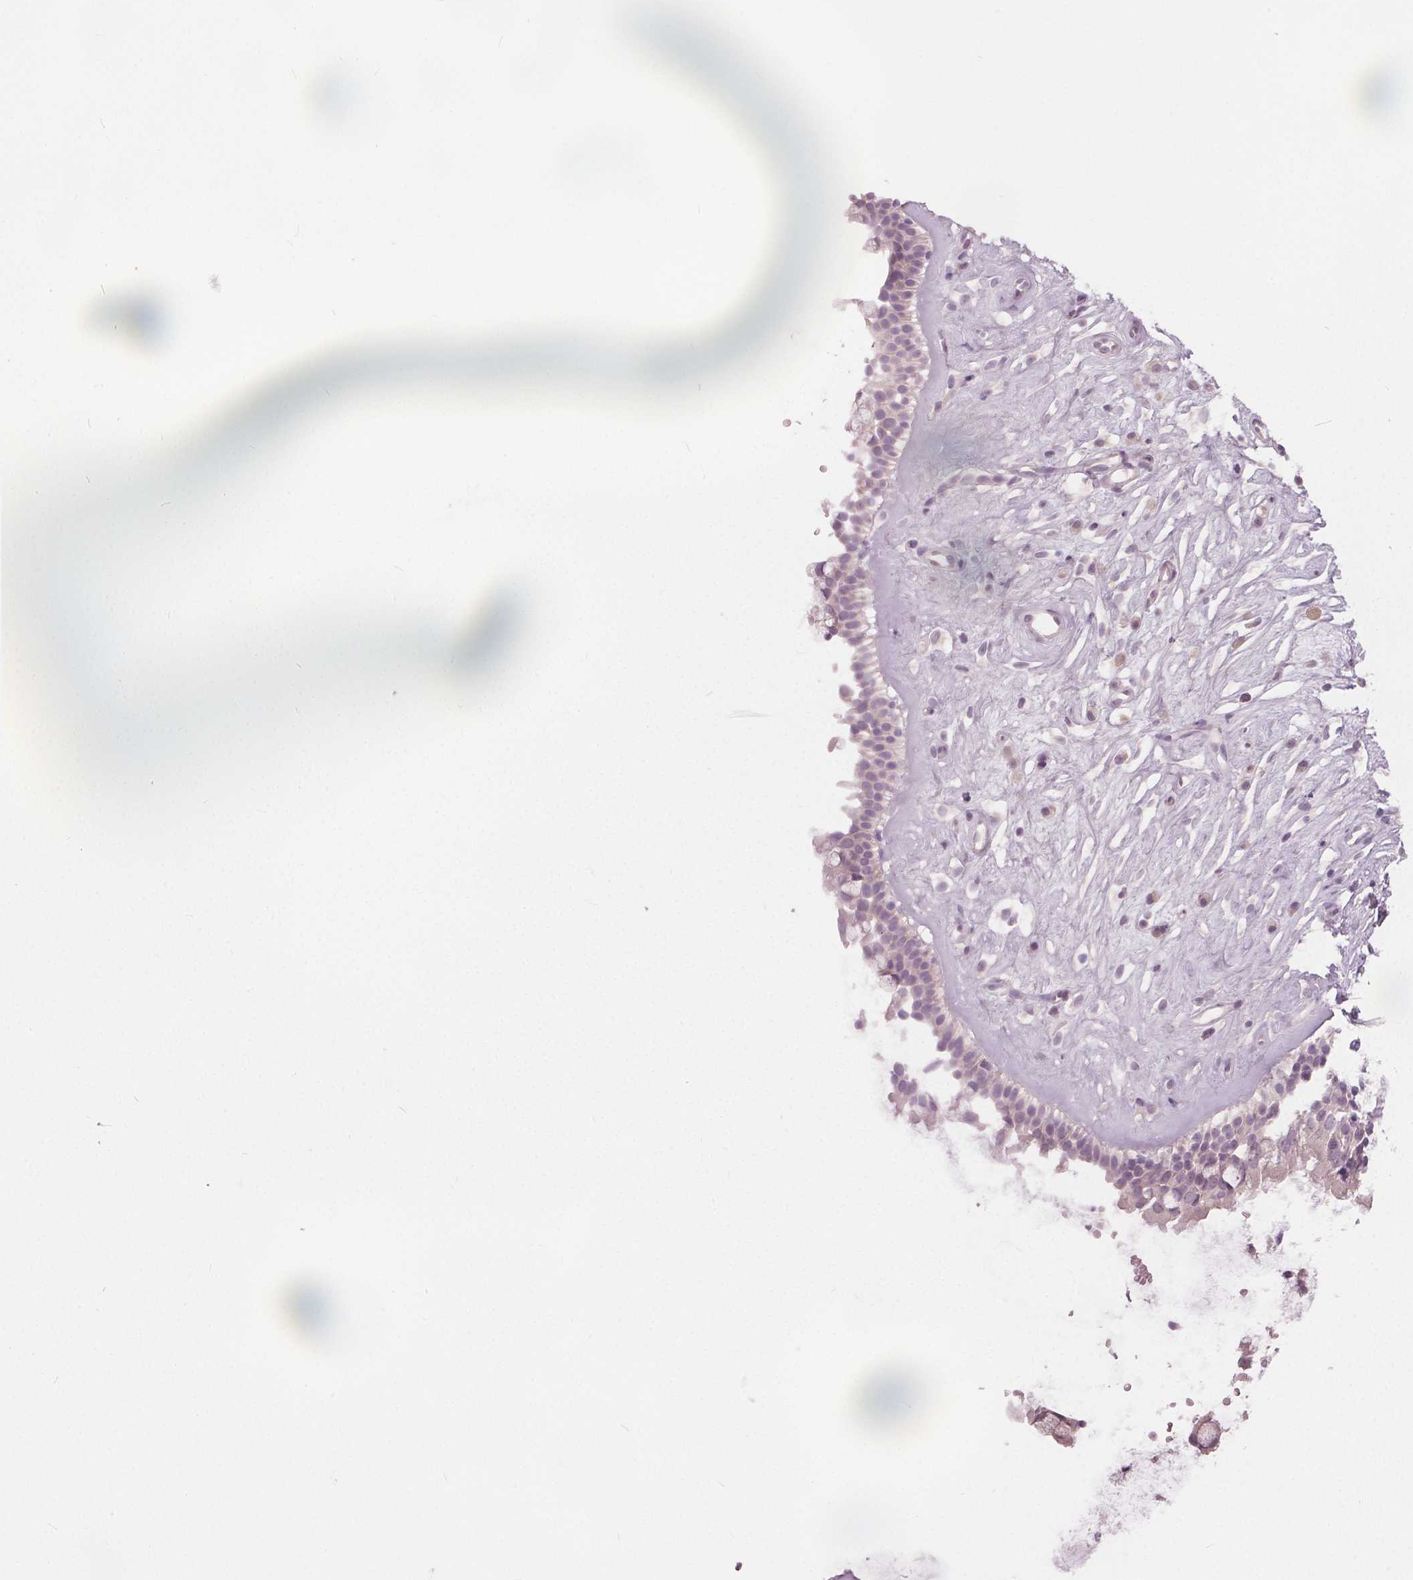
{"staining": {"intensity": "negative", "quantity": "none", "location": "none"}, "tissue": "nasopharynx", "cell_type": "Respiratory epithelial cells", "image_type": "normal", "snomed": [{"axis": "morphology", "description": "Normal tissue, NOS"}, {"axis": "topography", "description": "Nasopharynx"}], "caption": "There is no significant expression in respiratory epithelial cells of nasopharynx. (DAB IHC visualized using brightfield microscopy, high magnification).", "gene": "KLK13", "patient": {"sex": "male", "age": 32}}